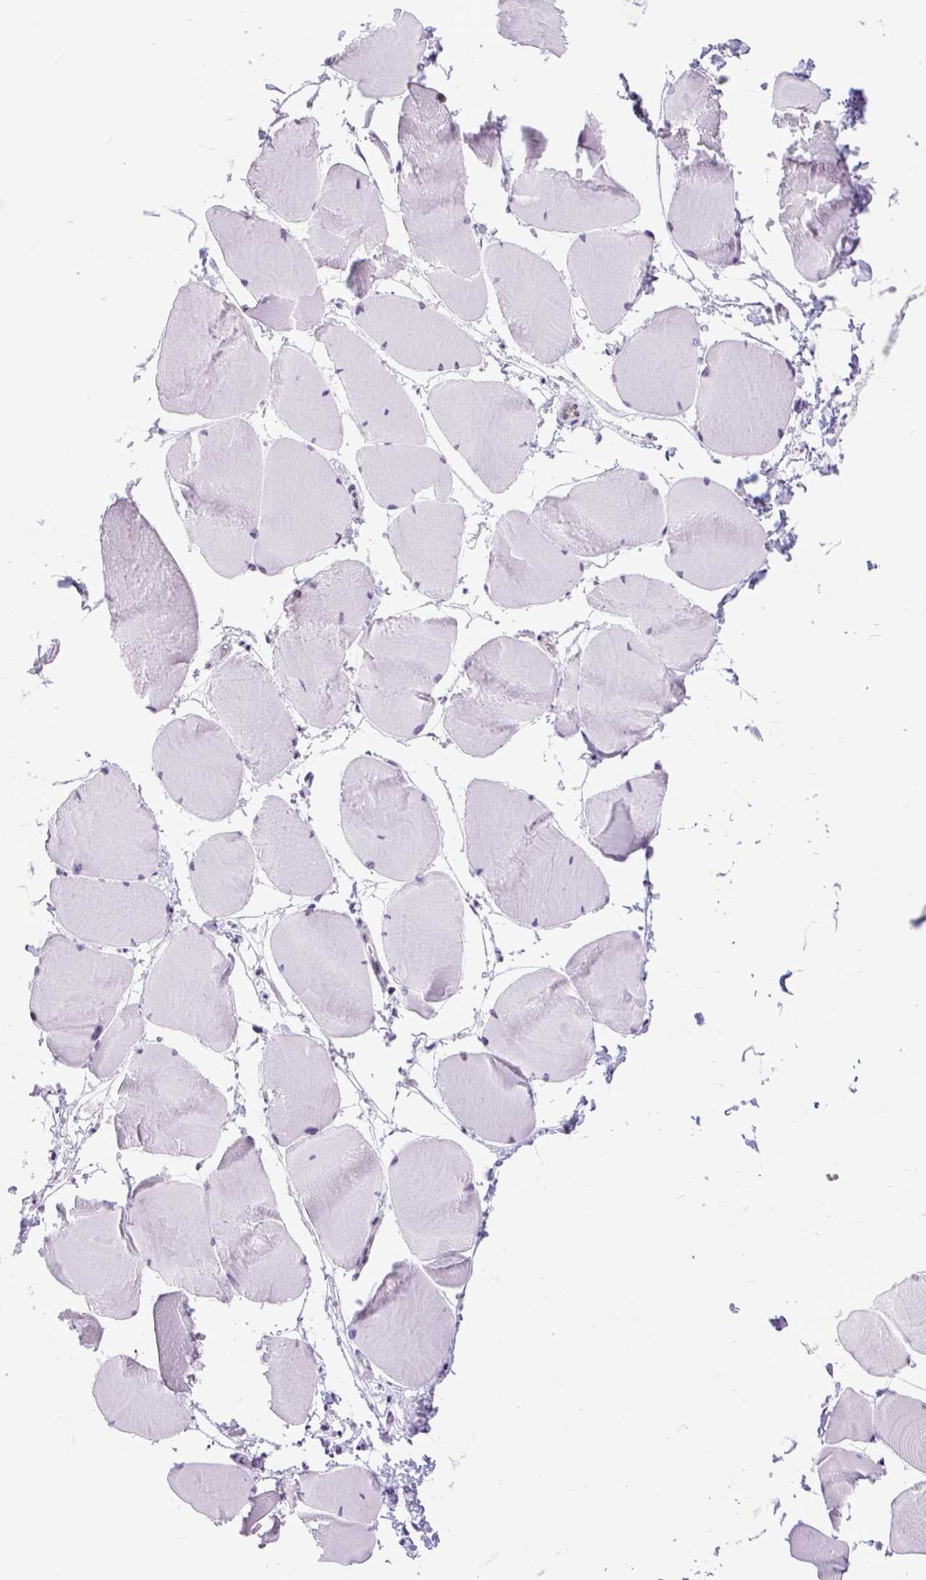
{"staining": {"intensity": "negative", "quantity": "none", "location": "none"}, "tissue": "skeletal muscle", "cell_type": "Myocytes", "image_type": "normal", "snomed": [{"axis": "morphology", "description": "Normal tissue, NOS"}, {"axis": "topography", "description": "Skeletal muscle"}], "caption": "Immunohistochemical staining of normal skeletal muscle exhibits no significant staining in myocytes. Nuclei are stained in blue.", "gene": "CLK2", "patient": {"sex": "male", "age": 25}}